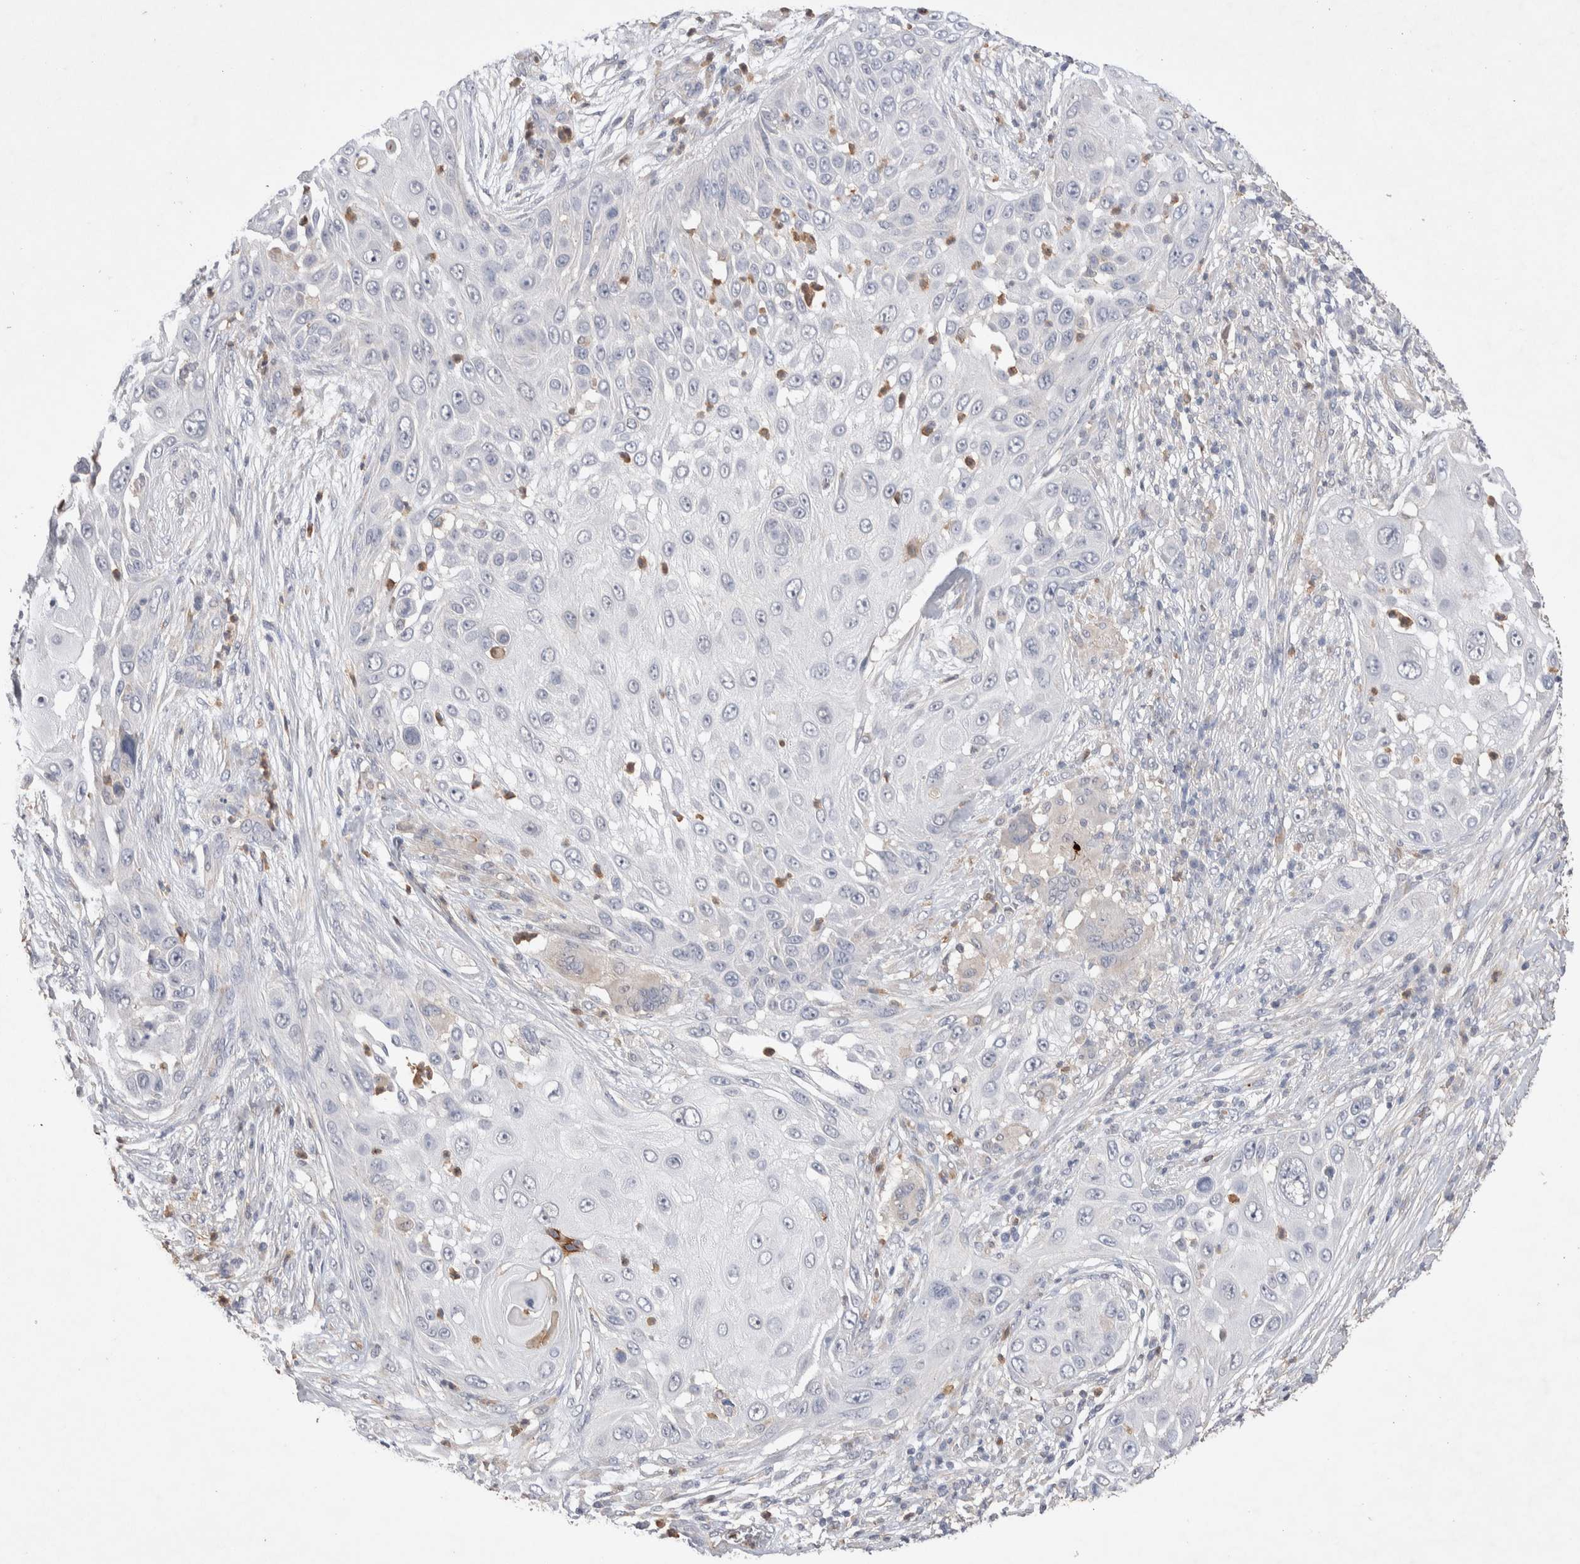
{"staining": {"intensity": "negative", "quantity": "none", "location": "none"}, "tissue": "skin cancer", "cell_type": "Tumor cells", "image_type": "cancer", "snomed": [{"axis": "morphology", "description": "Squamous cell carcinoma, NOS"}, {"axis": "topography", "description": "Skin"}], "caption": "There is no significant staining in tumor cells of skin cancer (squamous cell carcinoma).", "gene": "FFAR2", "patient": {"sex": "female", "age": 44}}